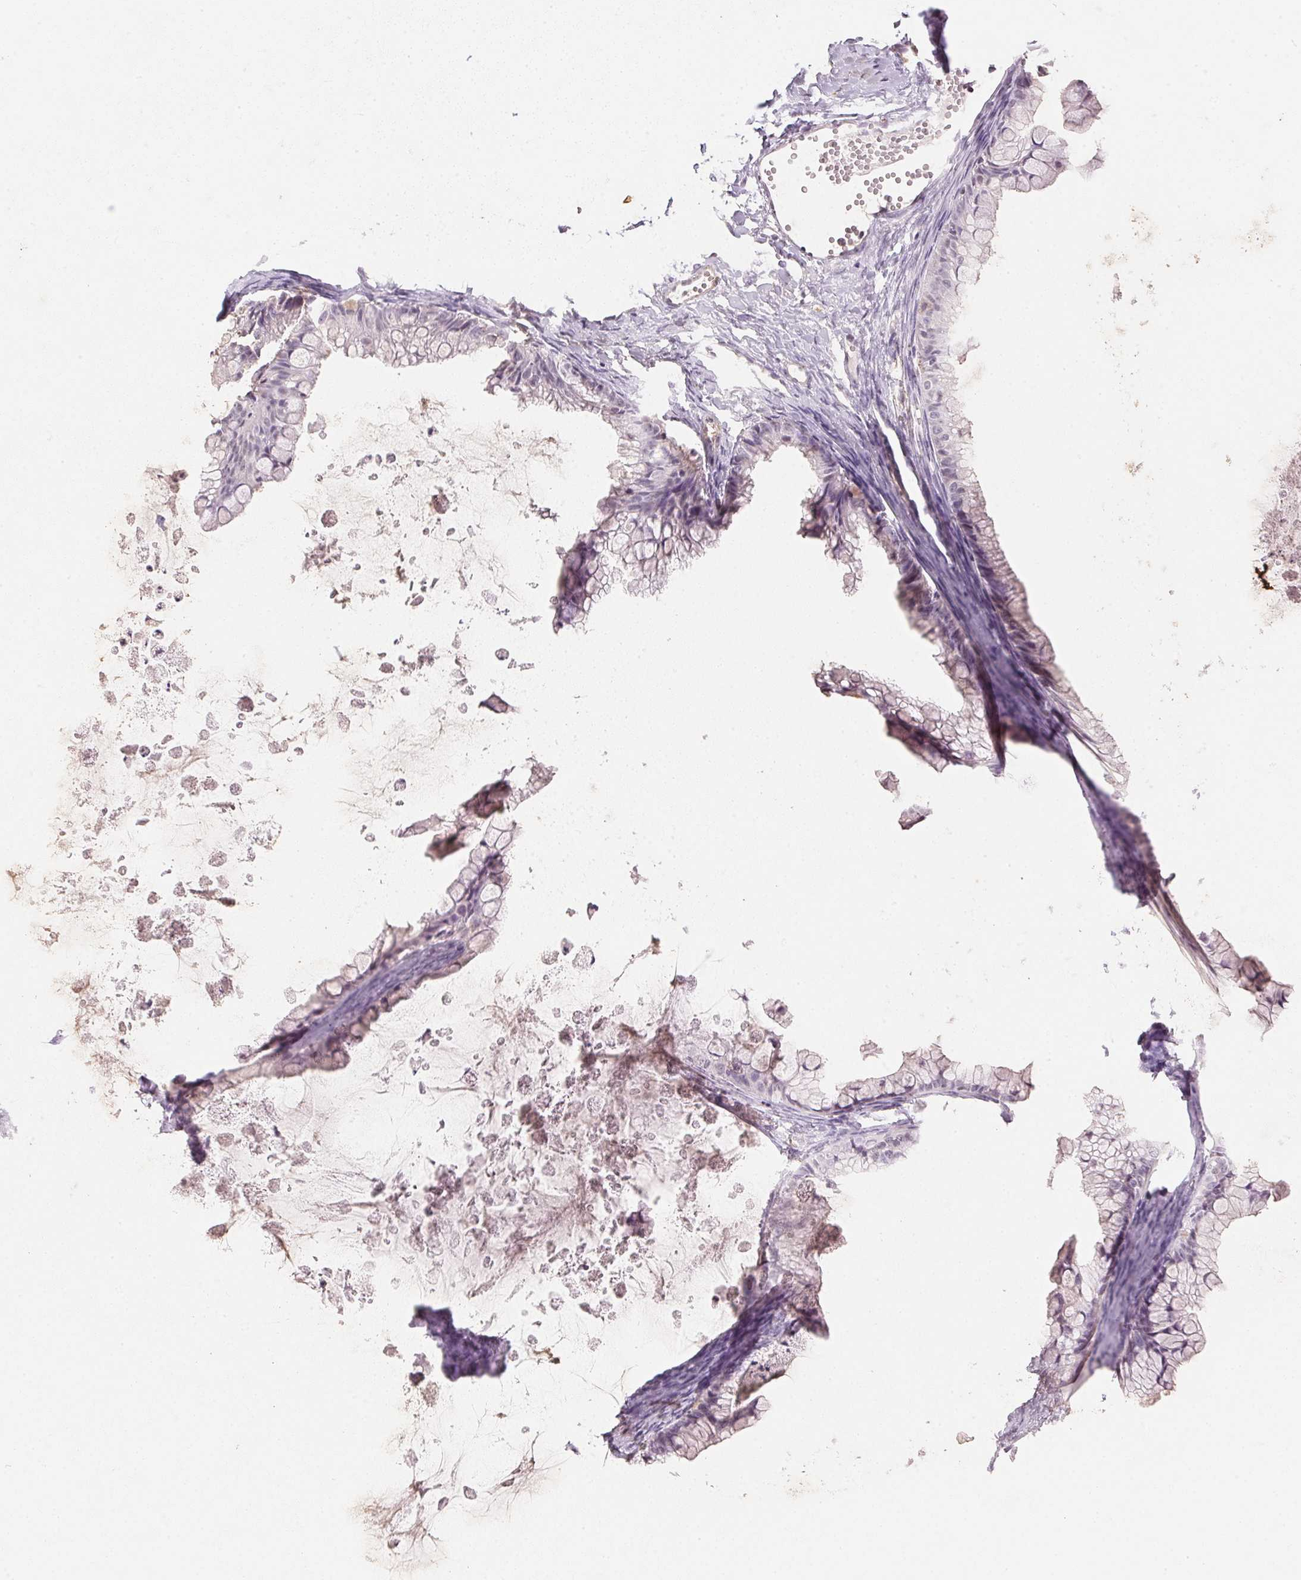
{"staining": {"intensity": "negative", "quantity": "none", "location": "none"}, "tissue": "ovarian cancer", "cell_type": "Tumor cells", "image_type": "cancer", "snomed": [{"axis": "morphology", "description": "Cystadenocarcinoma, mucinous, NOS"}, {"axis": "topography", "description": "Ovary"}], "caption": "Micrograph shows no protein expression in tumor cells of ovarian cancer (mucinous cystadenocarcinoma) tissue.", "gene": "SMTN", "patient": {"sex": "female", "age": 35}}